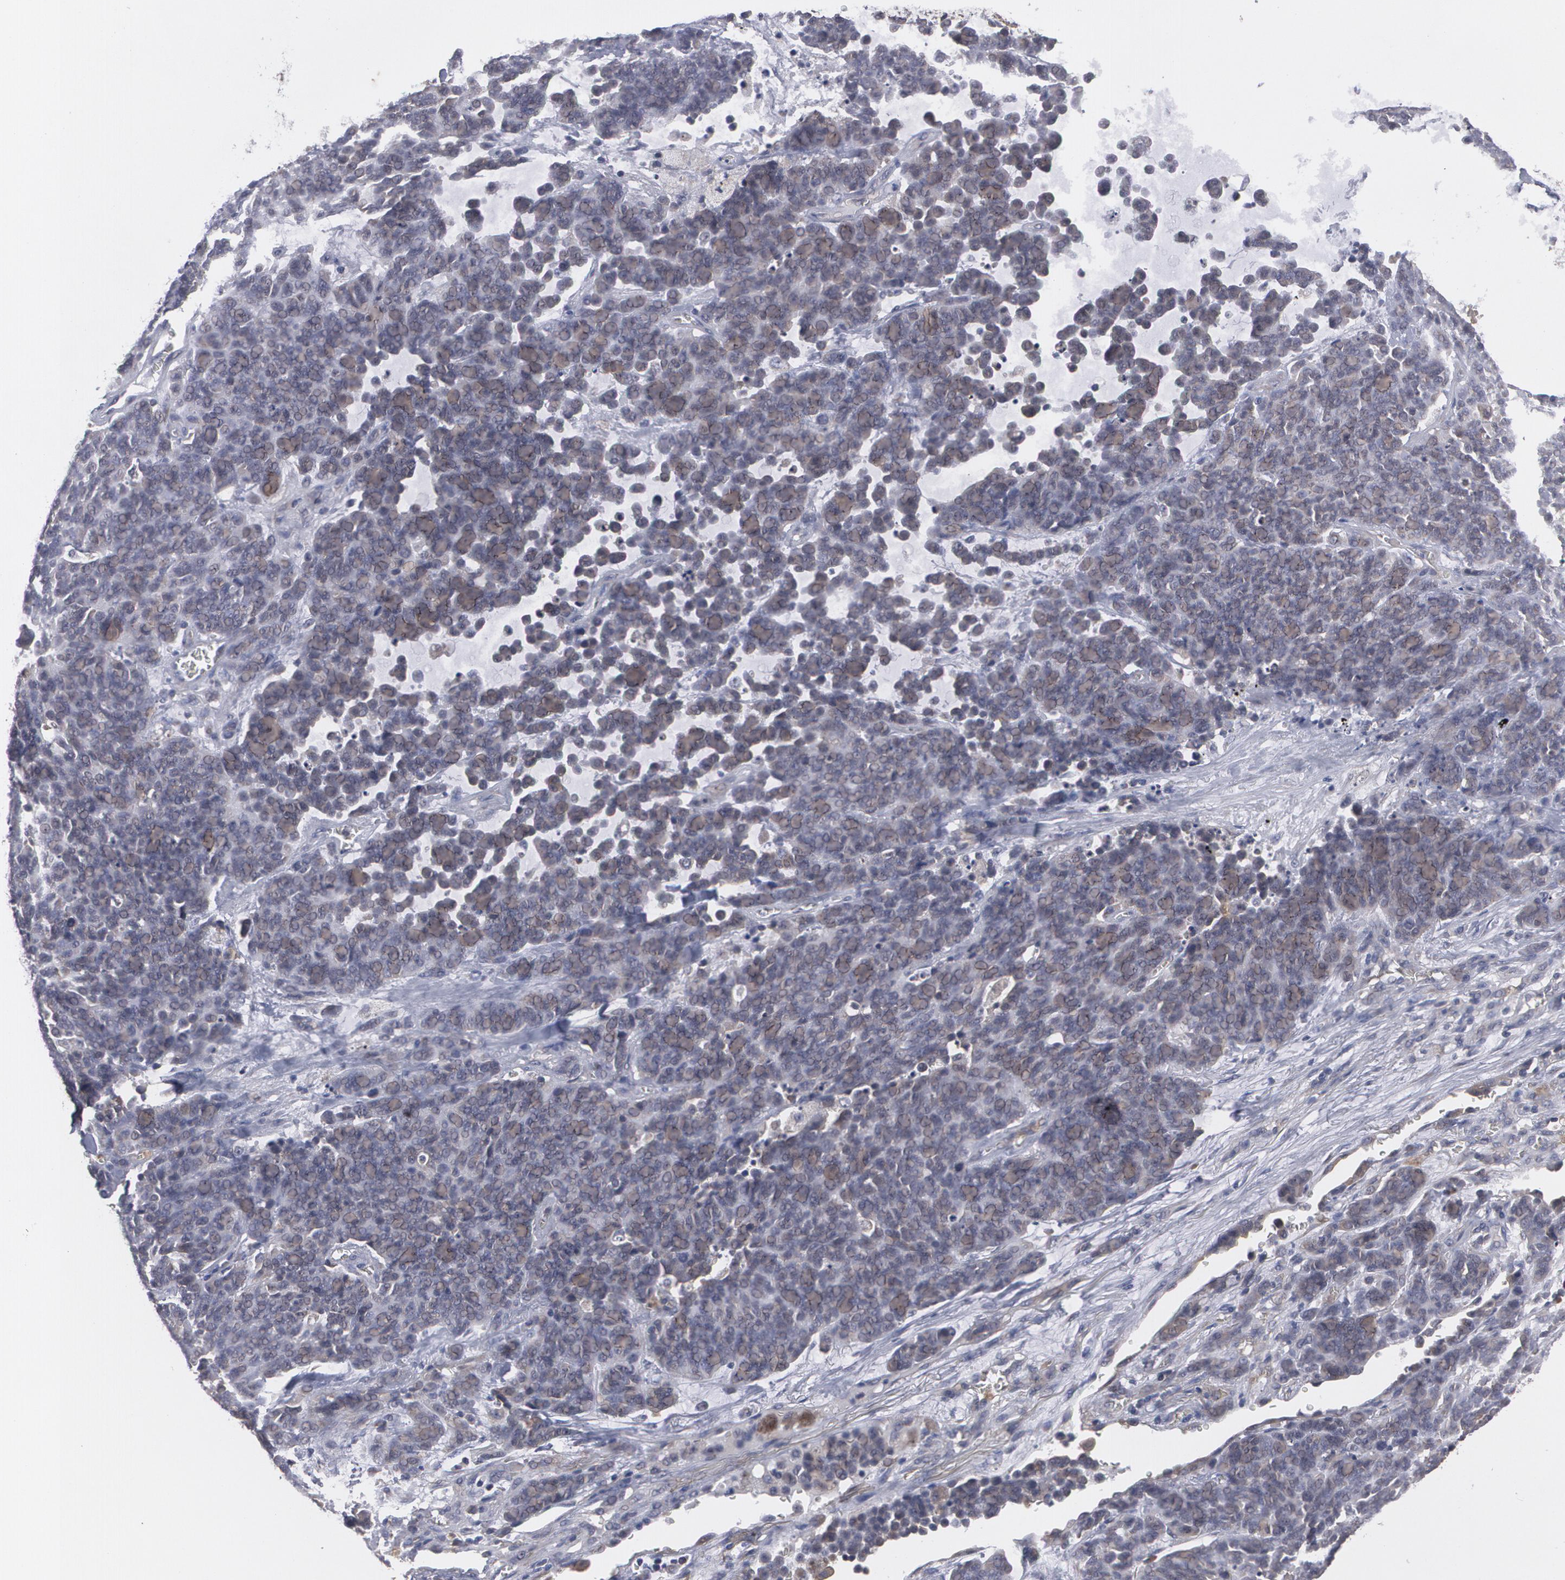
{"staining": {"intensity": "negative", "quantity": "none", "location": "none"}, "tissue": "lung cancer", "cell_type": "Tumor cells", "image_type": "cancer", "snomed": [{"axis": "morphology", "description": "Neoplasm, malignant, NOS"}, {"axis": "topography", "description": "Lung"}], "caption": "Protein analysis of lung cancer (malignant neoplasm) exhibits no significant positivity in tumor cells.", "gene": "BMP6", "patient": {"sex": "female", "age": 58}}